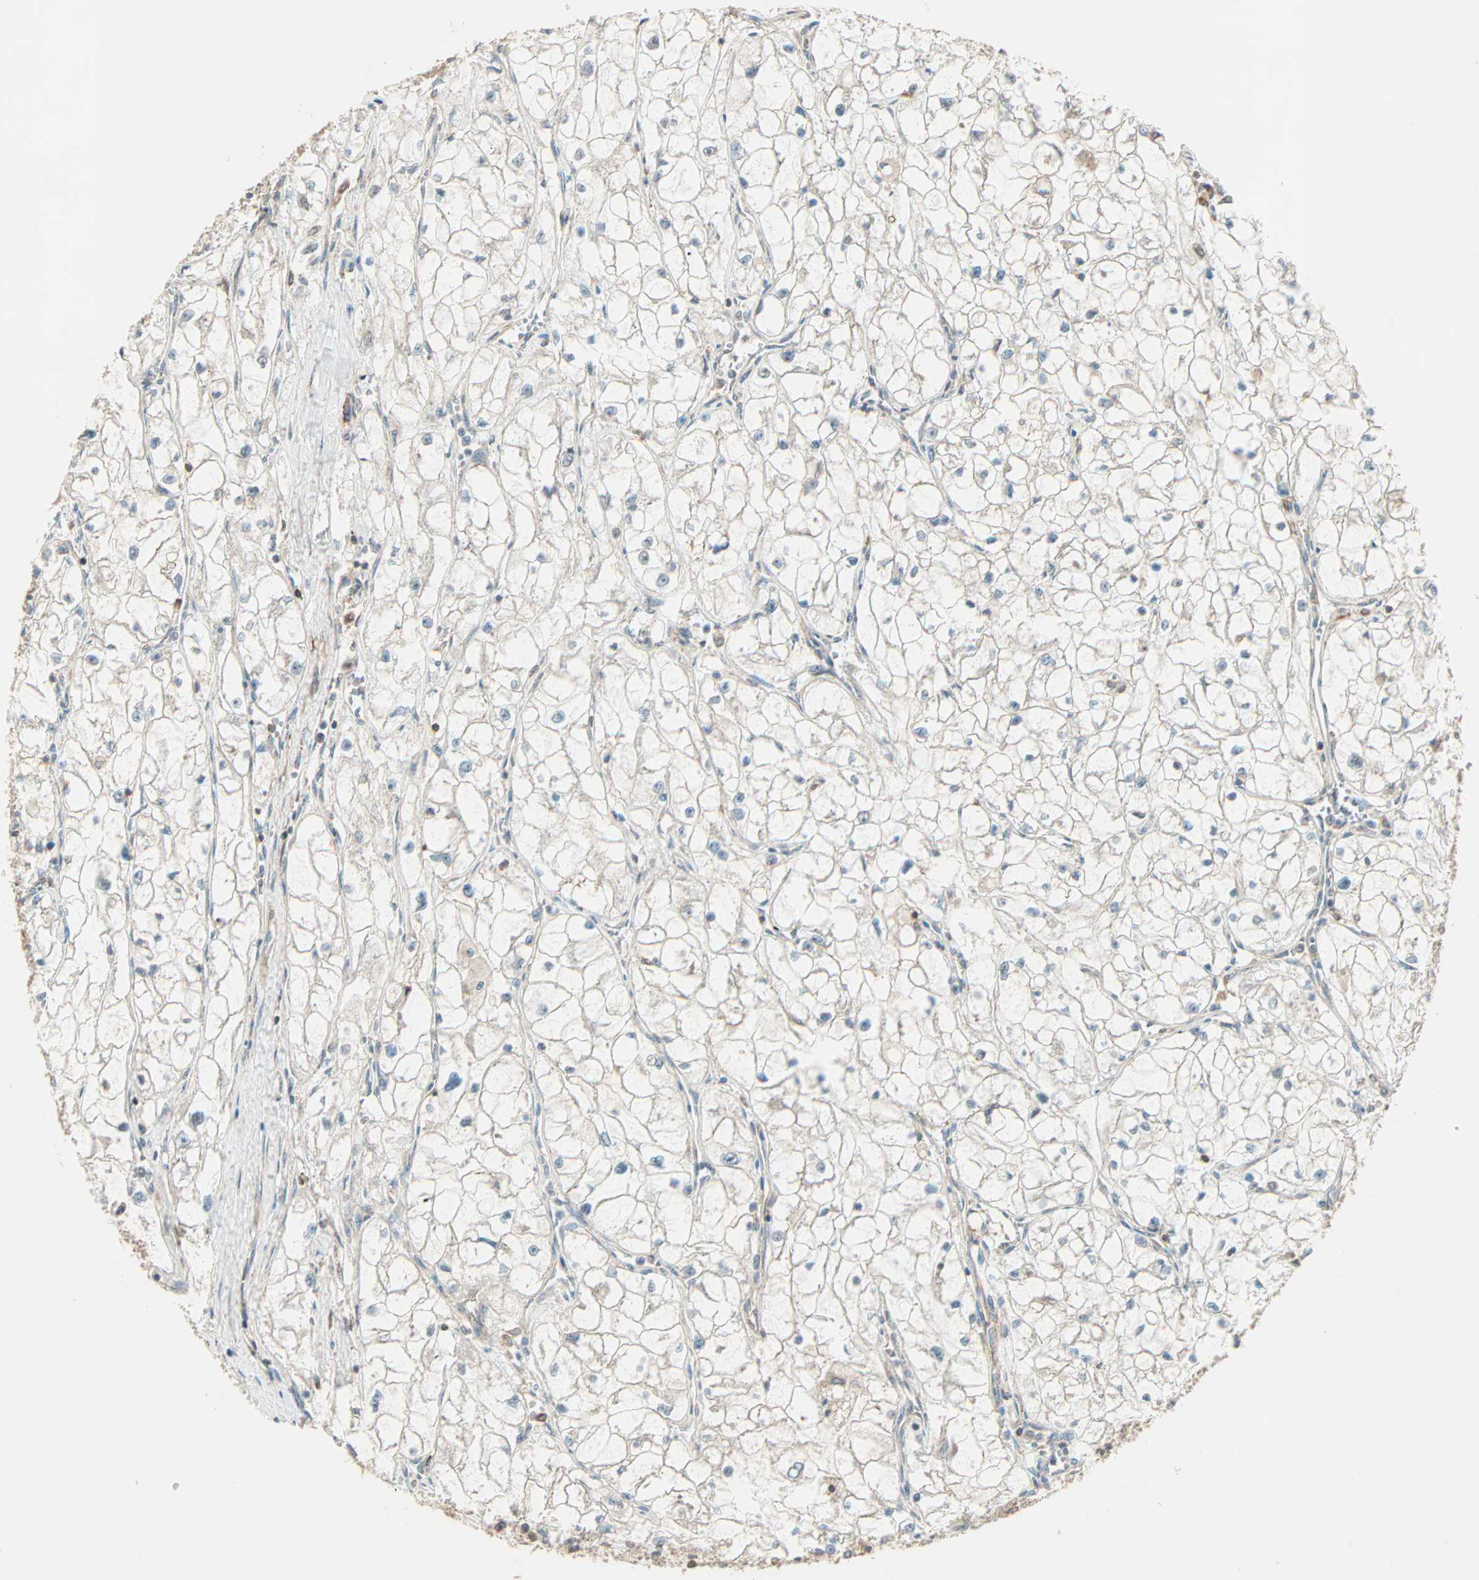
{"staining": {"intensity": "negative", "quantity": "none", "location": "none"}, "tissue": "renal cancer", "cell_type": "Tumor cells", "image_type": "cancer", "snomed": [{"axis": "morphology", "description": "Adenocarcinoma, NOS"}, {"axis": "topography", "description": "Kidney"}], "caption": "Image shows no significant protein staining in tumor cells of renal cancer (adenocarcinoma). (DAB immunohistochemistry visualized using brightfield microscopy, high magnification).", "gene": "PNPLA6", "patient": {"sex": "female", "age": 70}}